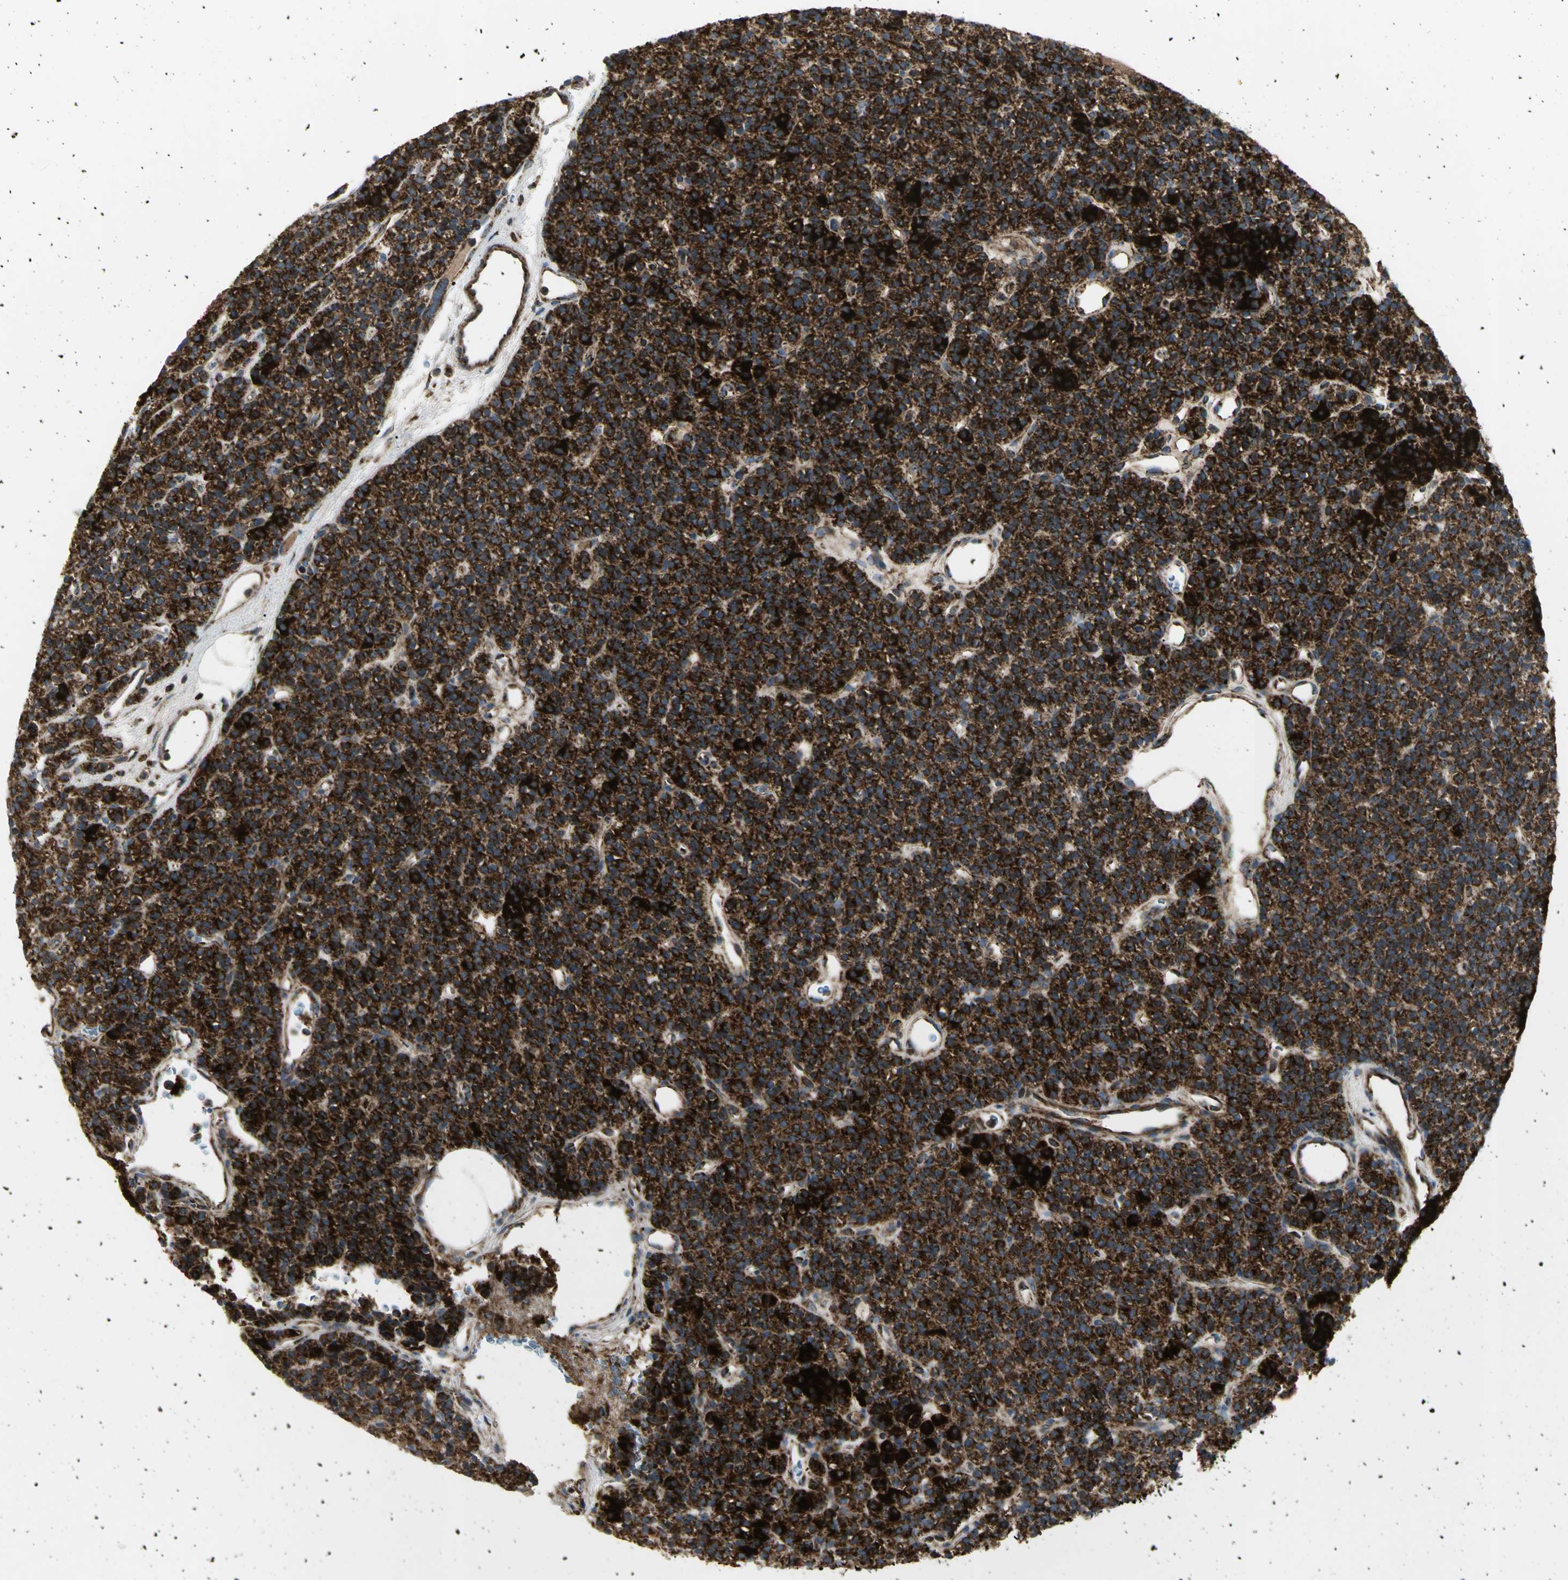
{"staining": {"intensity": "strong", "quantity": ">75%", "location": "cytoplasmic/membranous"}, "tissue": "parathyroid gland", "cell_type": "Glandular cells", "image_type": "normal", "snomed": [{"axis": "morphology", "description": "Normal tissue, NOS"}, {"axis": "morphology", "description": "Hyperplasia, NOS"}, {"axis": "topography", "description": "Parathyroid gland"}], "caption": "Parathyroid gland stained with a brown dye exhibits strong cytoplasmic/membranous positive staining in about >75% of glandular cells.", "gene": "CYB5R1", "patient": {"sex": "male", "age": 44}}